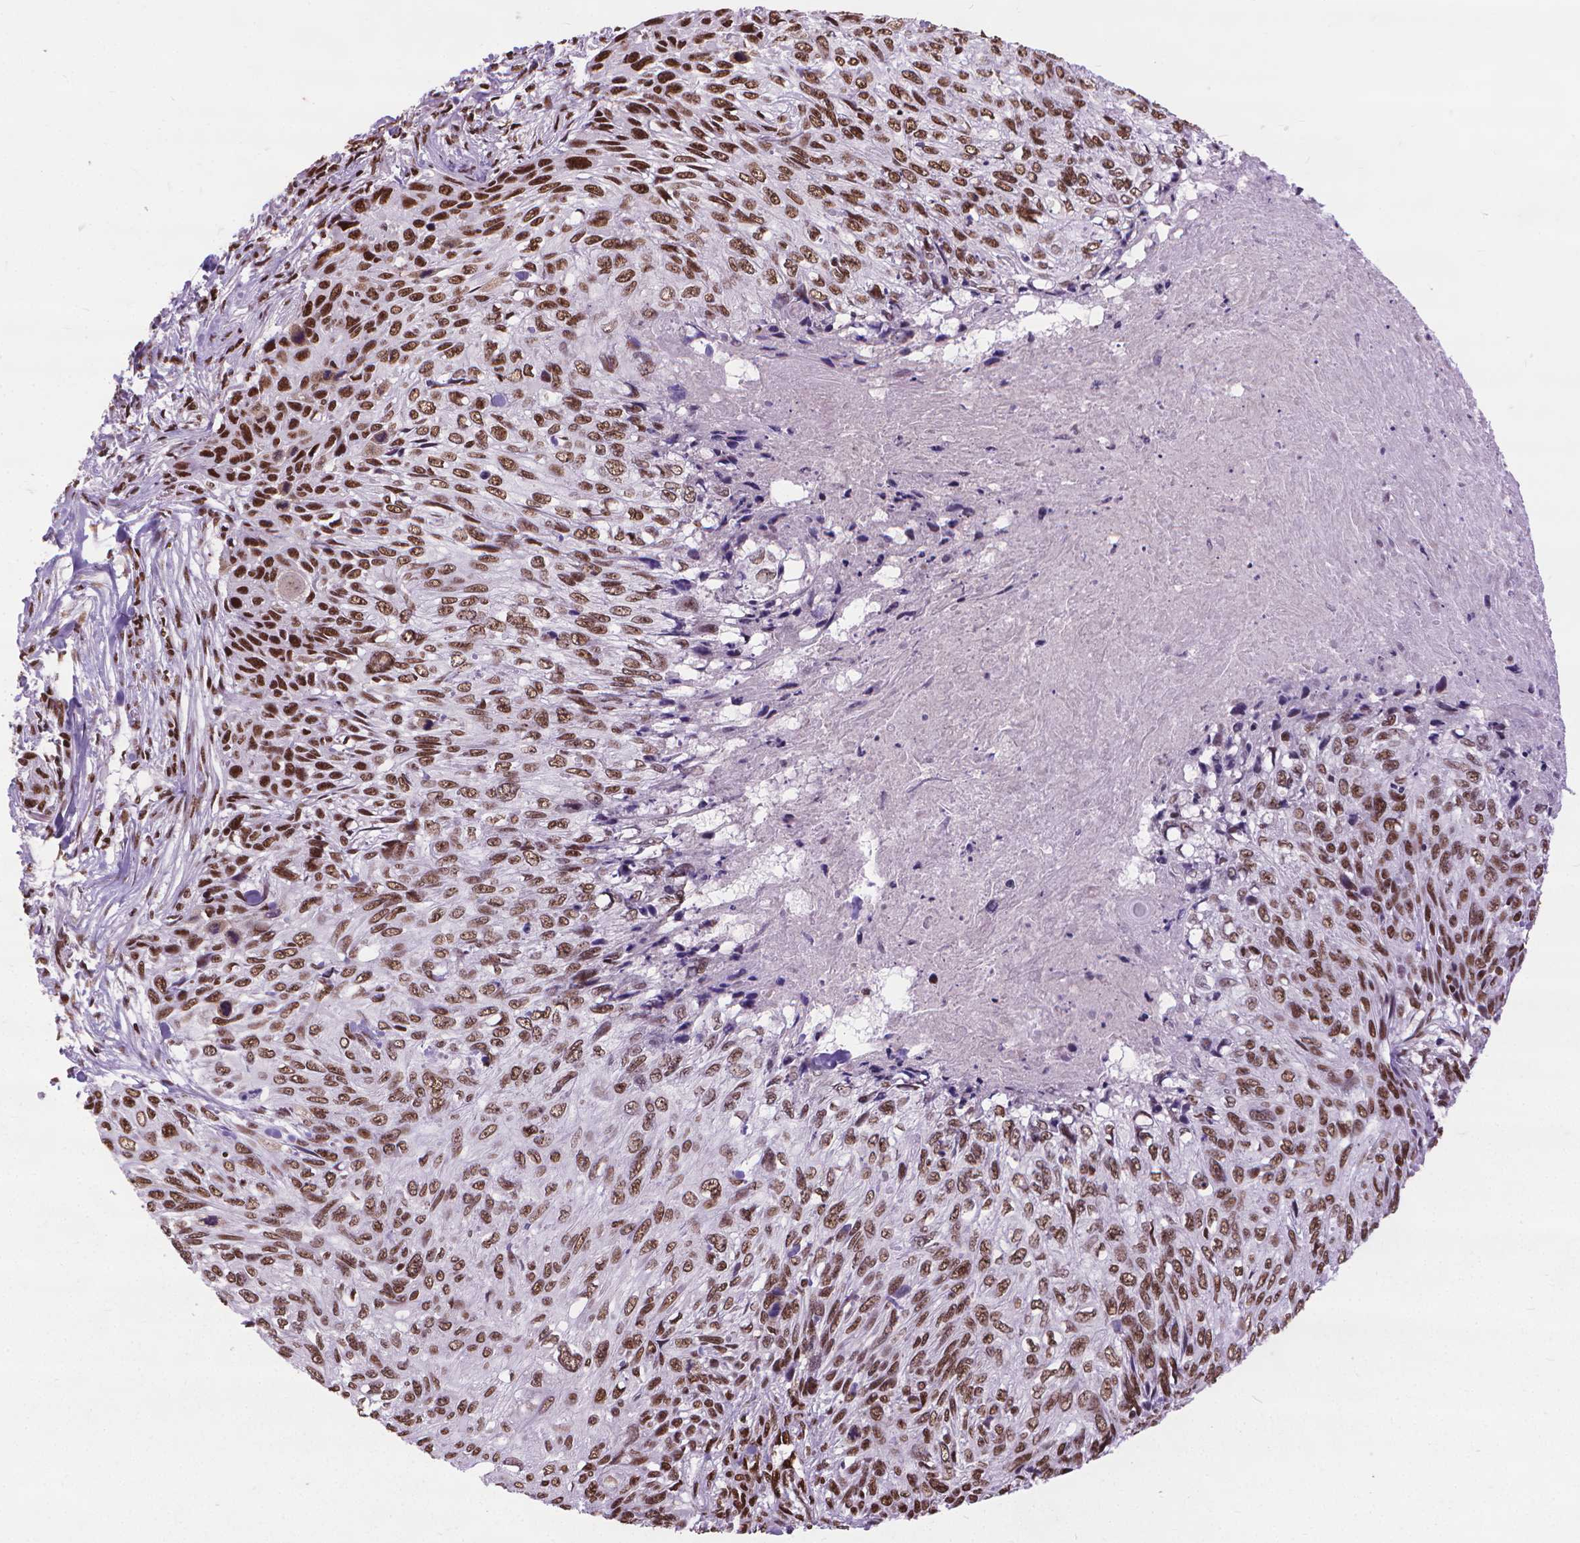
{"staining": {"intensity": "moderate", "quantity": ">75%", "location": "nuclear"}, "tissue": "skin cancer", "cell_type": "Tumor cells", "image_type": "cancer", "snomed": [{"axis": "morphology", "description": "Squamous cell carcinoma, NOS"}, {"axis": "topography", "description": "Skin"}], "caption": "Squamous cell carcinoma (skin) stained with a protein marker demonstrates moderate staining in tumor cells.", "gene": "AKAP8", "patient": {"sex": "male", "age": 92}}